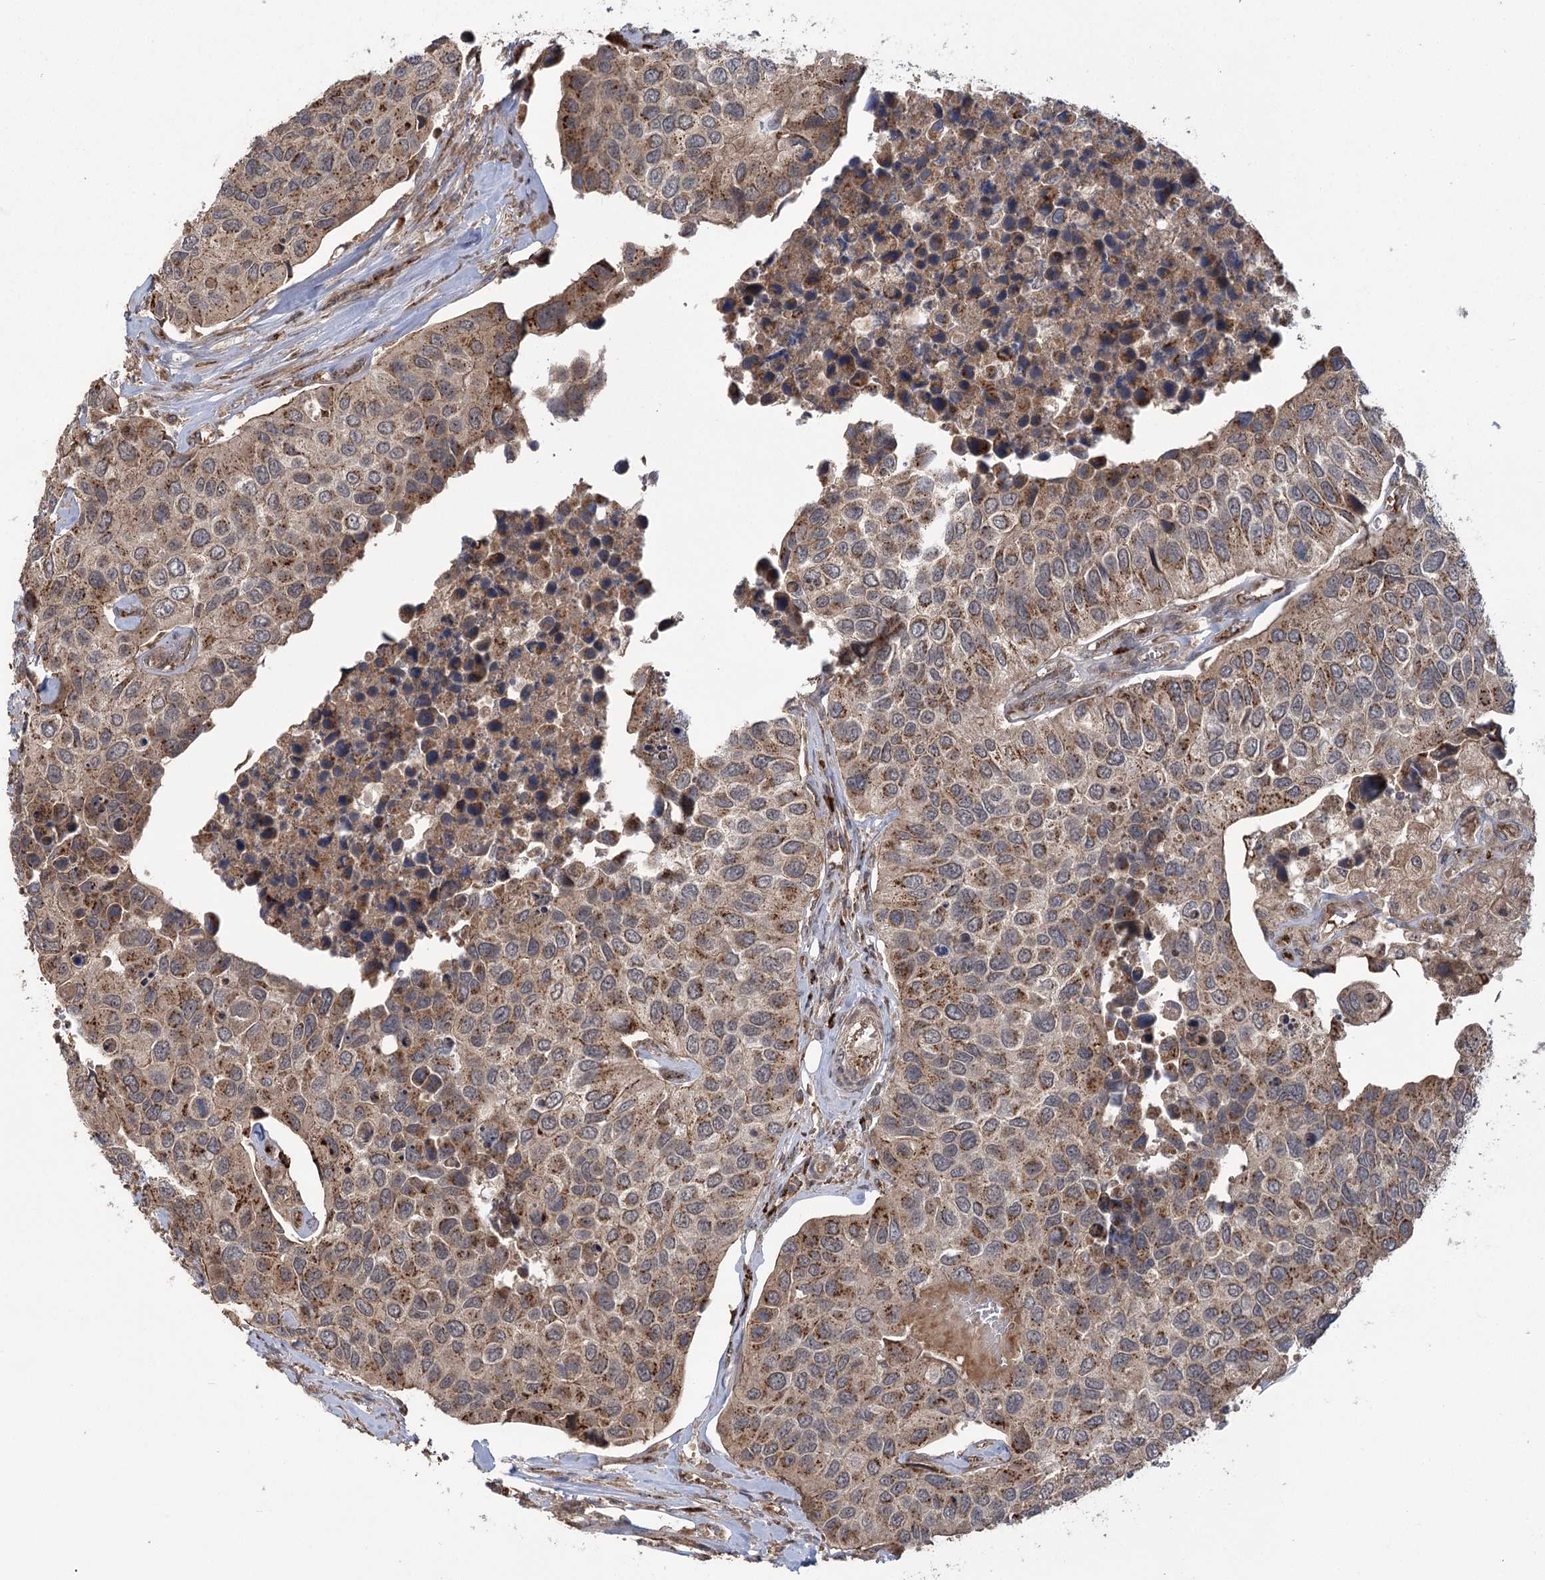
{"staining": {"intensity": "moderate", "quantity": ">75%", "location": "cytoplasmic/membranous"}, "tissue": "urothelial cancer", "cell_type": "Tumor cells", "image_type": "cancer", "snomed": [{"axis": "morphology", "description": "Urothelial carcinoma, High grade"}, {"axis": "topography", "description": "Urinary bladder"}], "caption": "High-grade urothelial carcinoma tissue reveals moderate cytoplasmic/membranous staining in about >75% of tumor cells", "gene": "CARD19", "patient": {"sex": "male", "age": 74}}